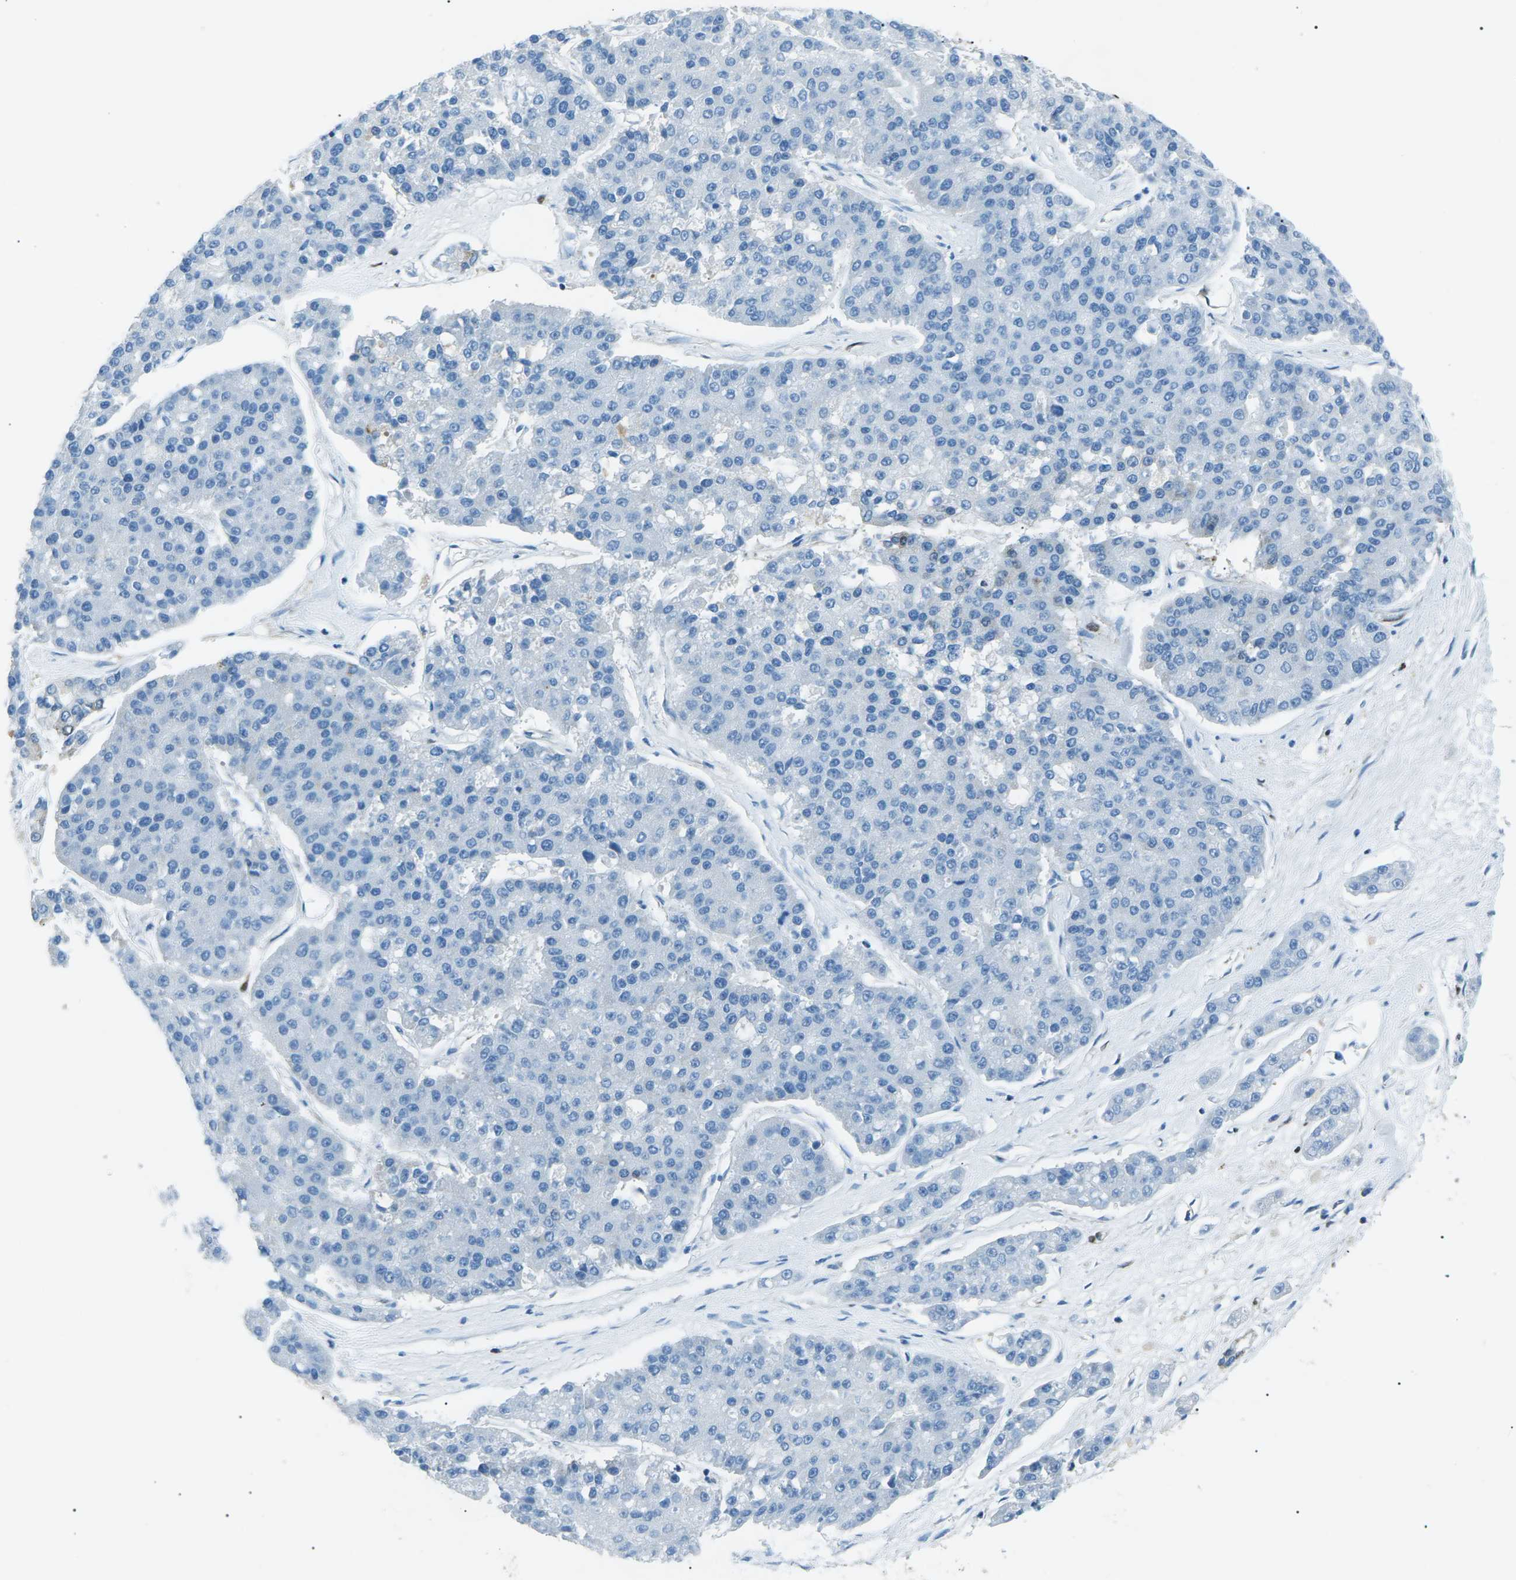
{"staining": {"intensity": "moderate", "quantity": "<25%", "location": "nuclear"}, "tissue": "pancreatic cancer", "cell_type": "Tumor cells", "image_type": "cancer", "snomed": [{"axis": "morphology", "description": "Adenocarcinoma, NOS"}, {"axis": "topography", "description": "Pancreas"}], "caption": "Brown immunohistochemical staining in human pancreatic cancer (adenocarcinoma) displays moderate nuclear expression in approximately <25% of tumor cells. The protein of interest is stained brown, and the nuclei are stained in blue (DAB IHC with brightfield microscopy, high magnification).", "gene": "HNRNPK", "patient": {"sex": "male", "age": 50}}